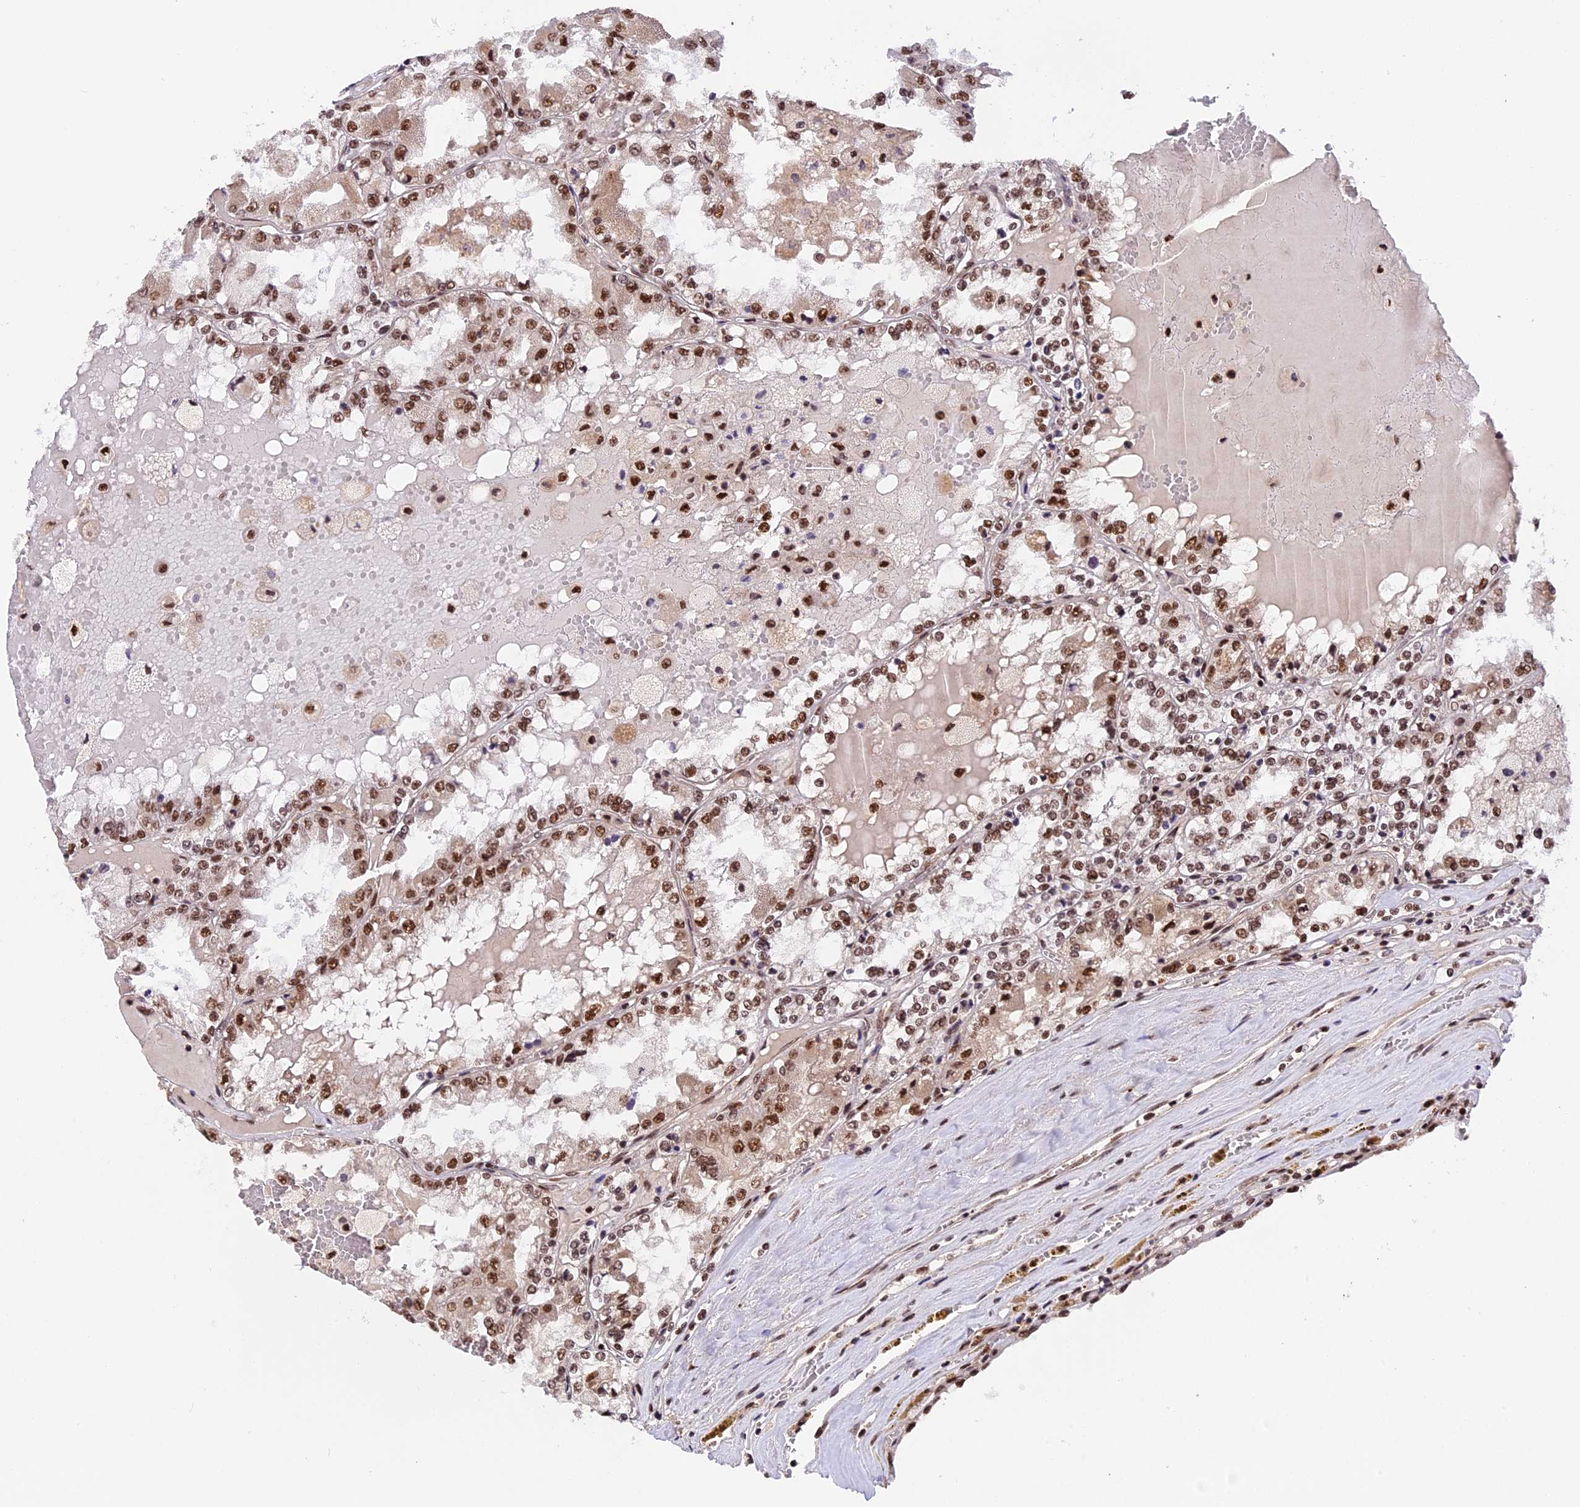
{"staining": {"intensity": "moderate", "quantity": ">75%", "location": "nuclear"}, "tissue": "renal cancer", "cell_type": "Tumor cells", "image_type": "cancer", "snomed": [{"axis": "morphology", "description": "Adenocarcinoma, NOS"}, {"axis": "topography", "description": "Kidney"}], "caption": "This is a micrograph of immunohistochemistry (IHC) staining of adenocarcinoma (renal), which shows moderate expression in the nuclear of tumor cells.", "gene": "RAMAC", "patient": {"sex": "female", "age": 56}}